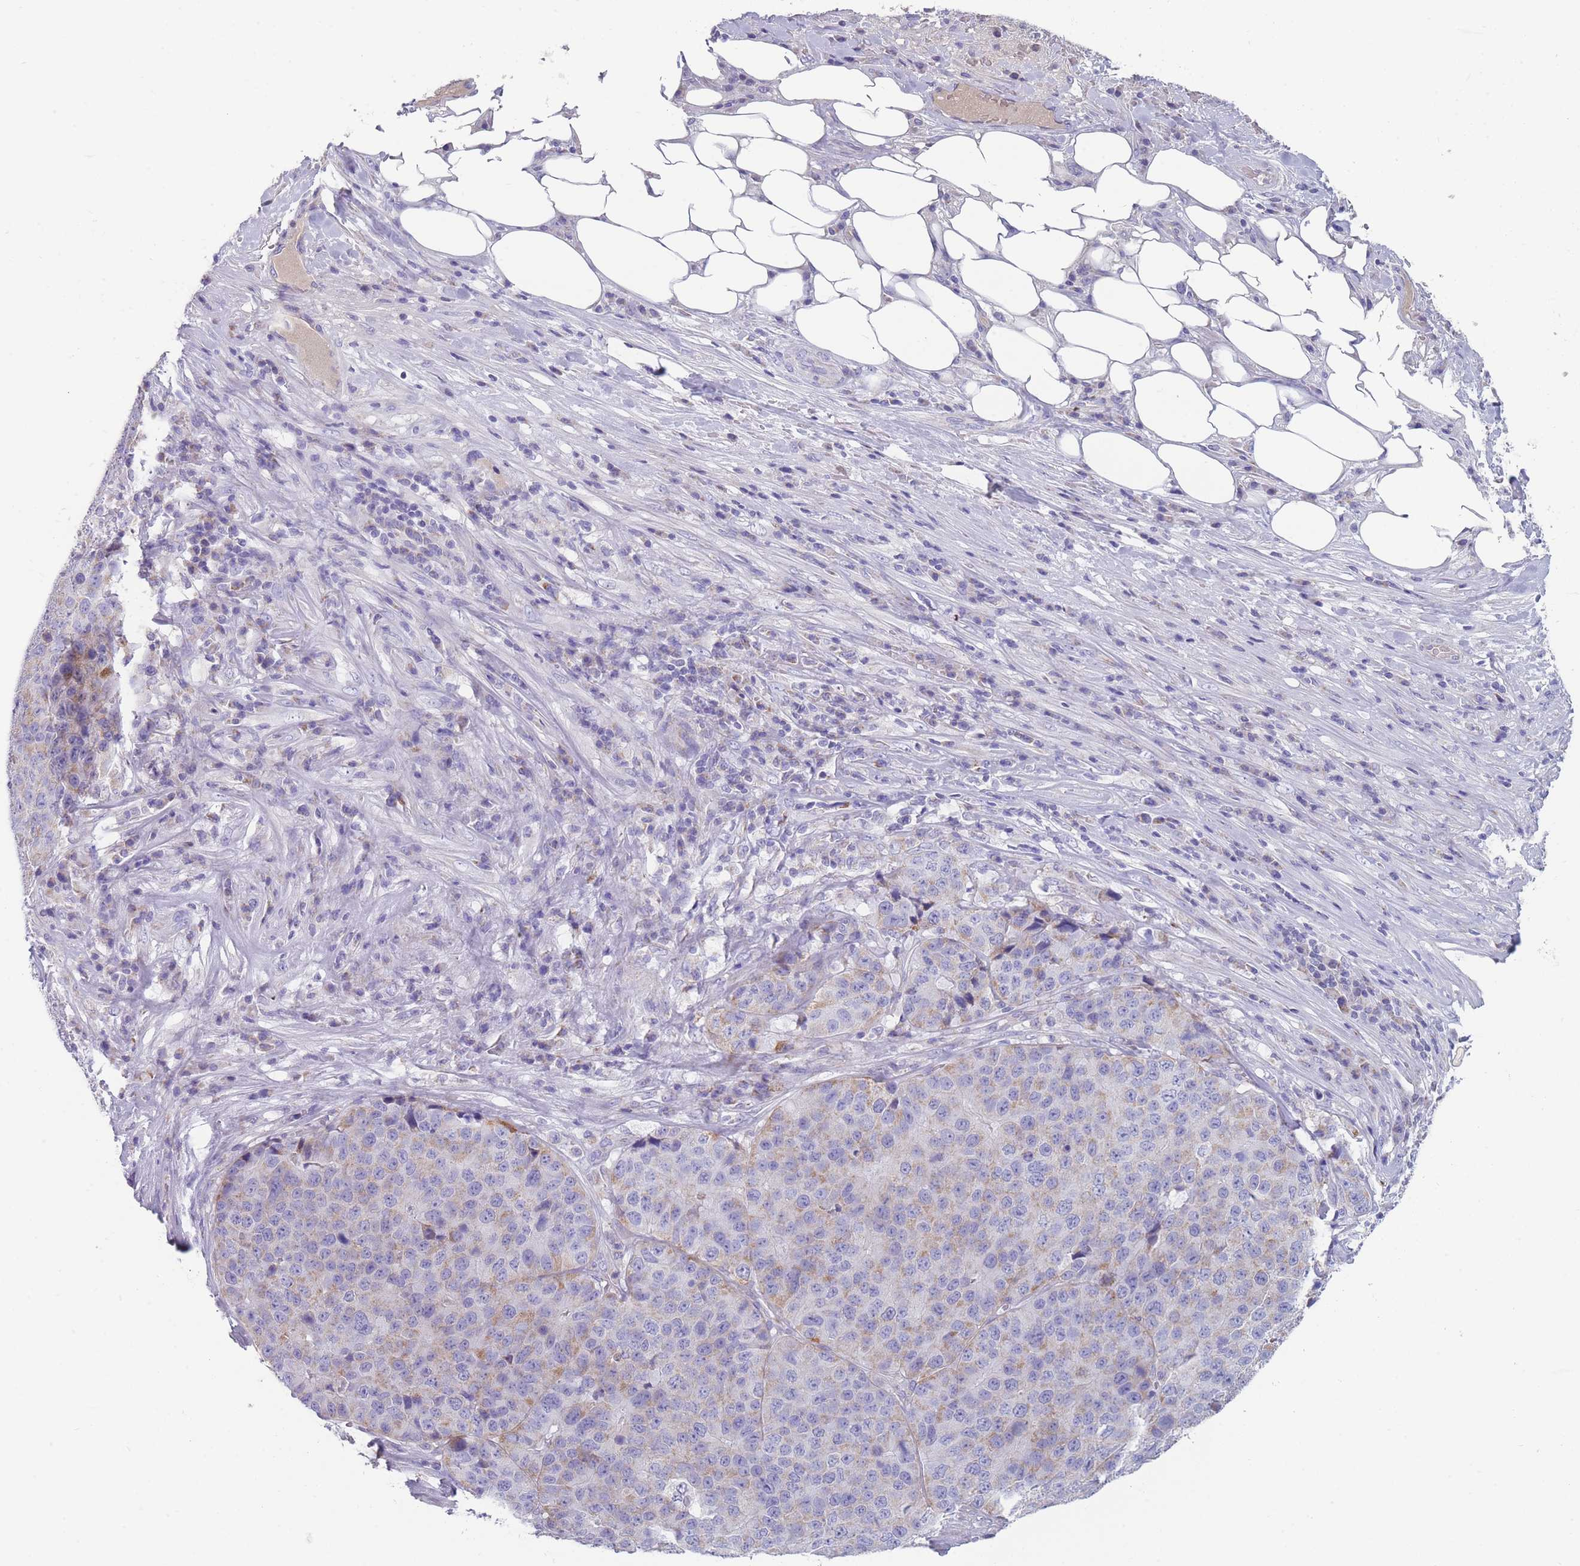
{"staining": {"intensity": "weak", "quantity": "<25%", "location": "cytoplasmic/membranous"}, "tissue": "stomach cancer", "cell_type": "Tumor cells", "image_type": "cancer", "snomed": [{"axis": "morphology", "description": "Adenocarcinoma, NOS"}, {"axis": "topography", "description": "Stomach"}], "caption": "The image reveals no significant positivity in tumor cells of stomach cancer (adenocarcinoma). Nuclei are stained in blue.", "gene": "MRPS14", "patient": {"sex": "male", "age": 71}}